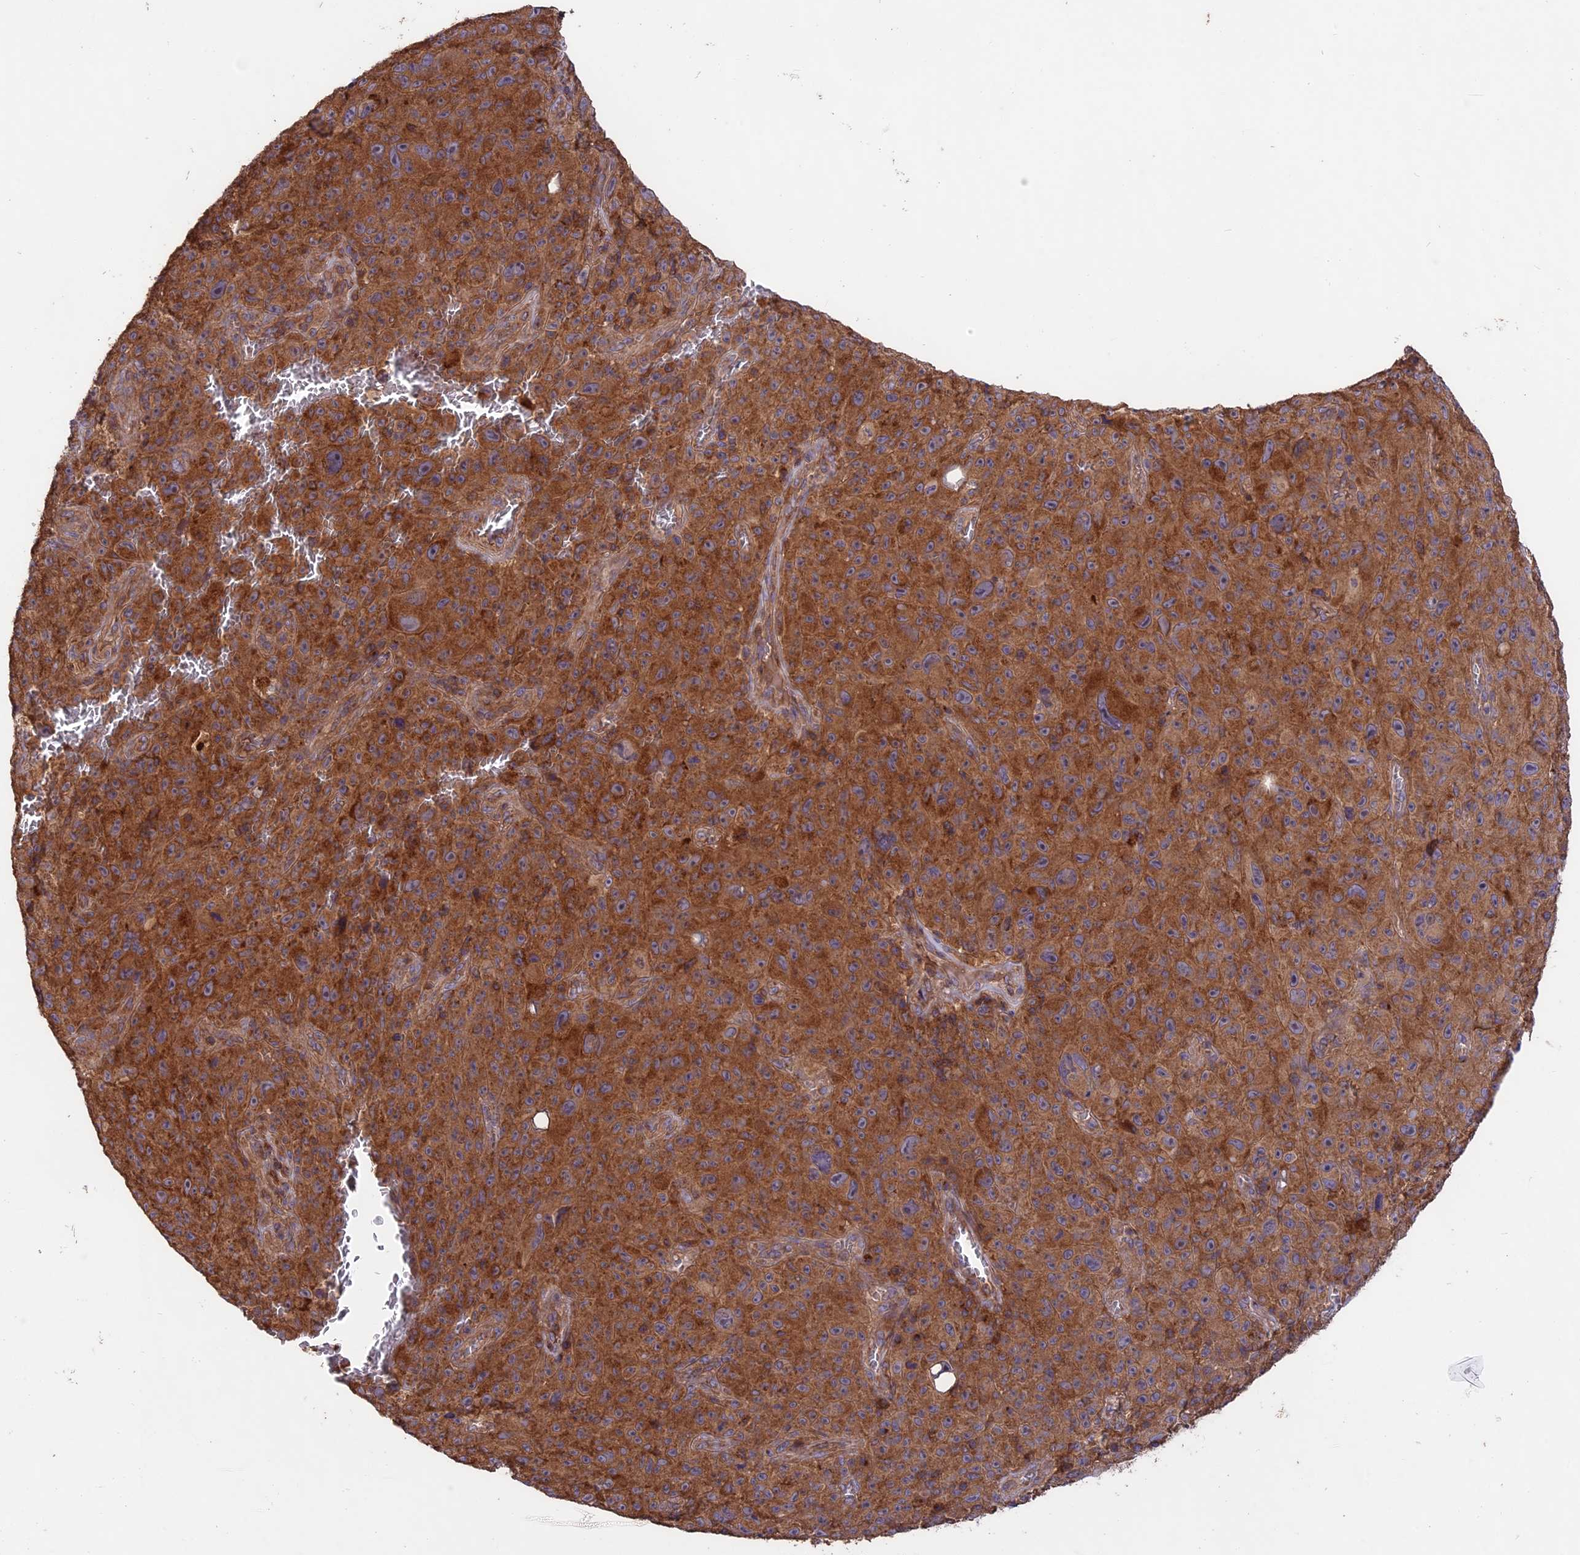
{"staining": {"intensity": "strong", "quantity": ">75%", "location": "cytoplasmic/membranous"}, "tissue": "melanoma", "cell_type": "Tumor cells", "image_type": "cancer", "snomed": [{"axis": "morphology", "description": "Malignant melanoma, NOS"}, {"axis": "topography", "description": "Skin"}], "caption": "IHC histopathology image of melanoma stained for a protein (brown), which shows high levels of strong cytoplasmic/membranous positivity in approximately >75% of tumor cells.", "gene": "NUDT8", "patient": {"sex": "female", "age": 82}}